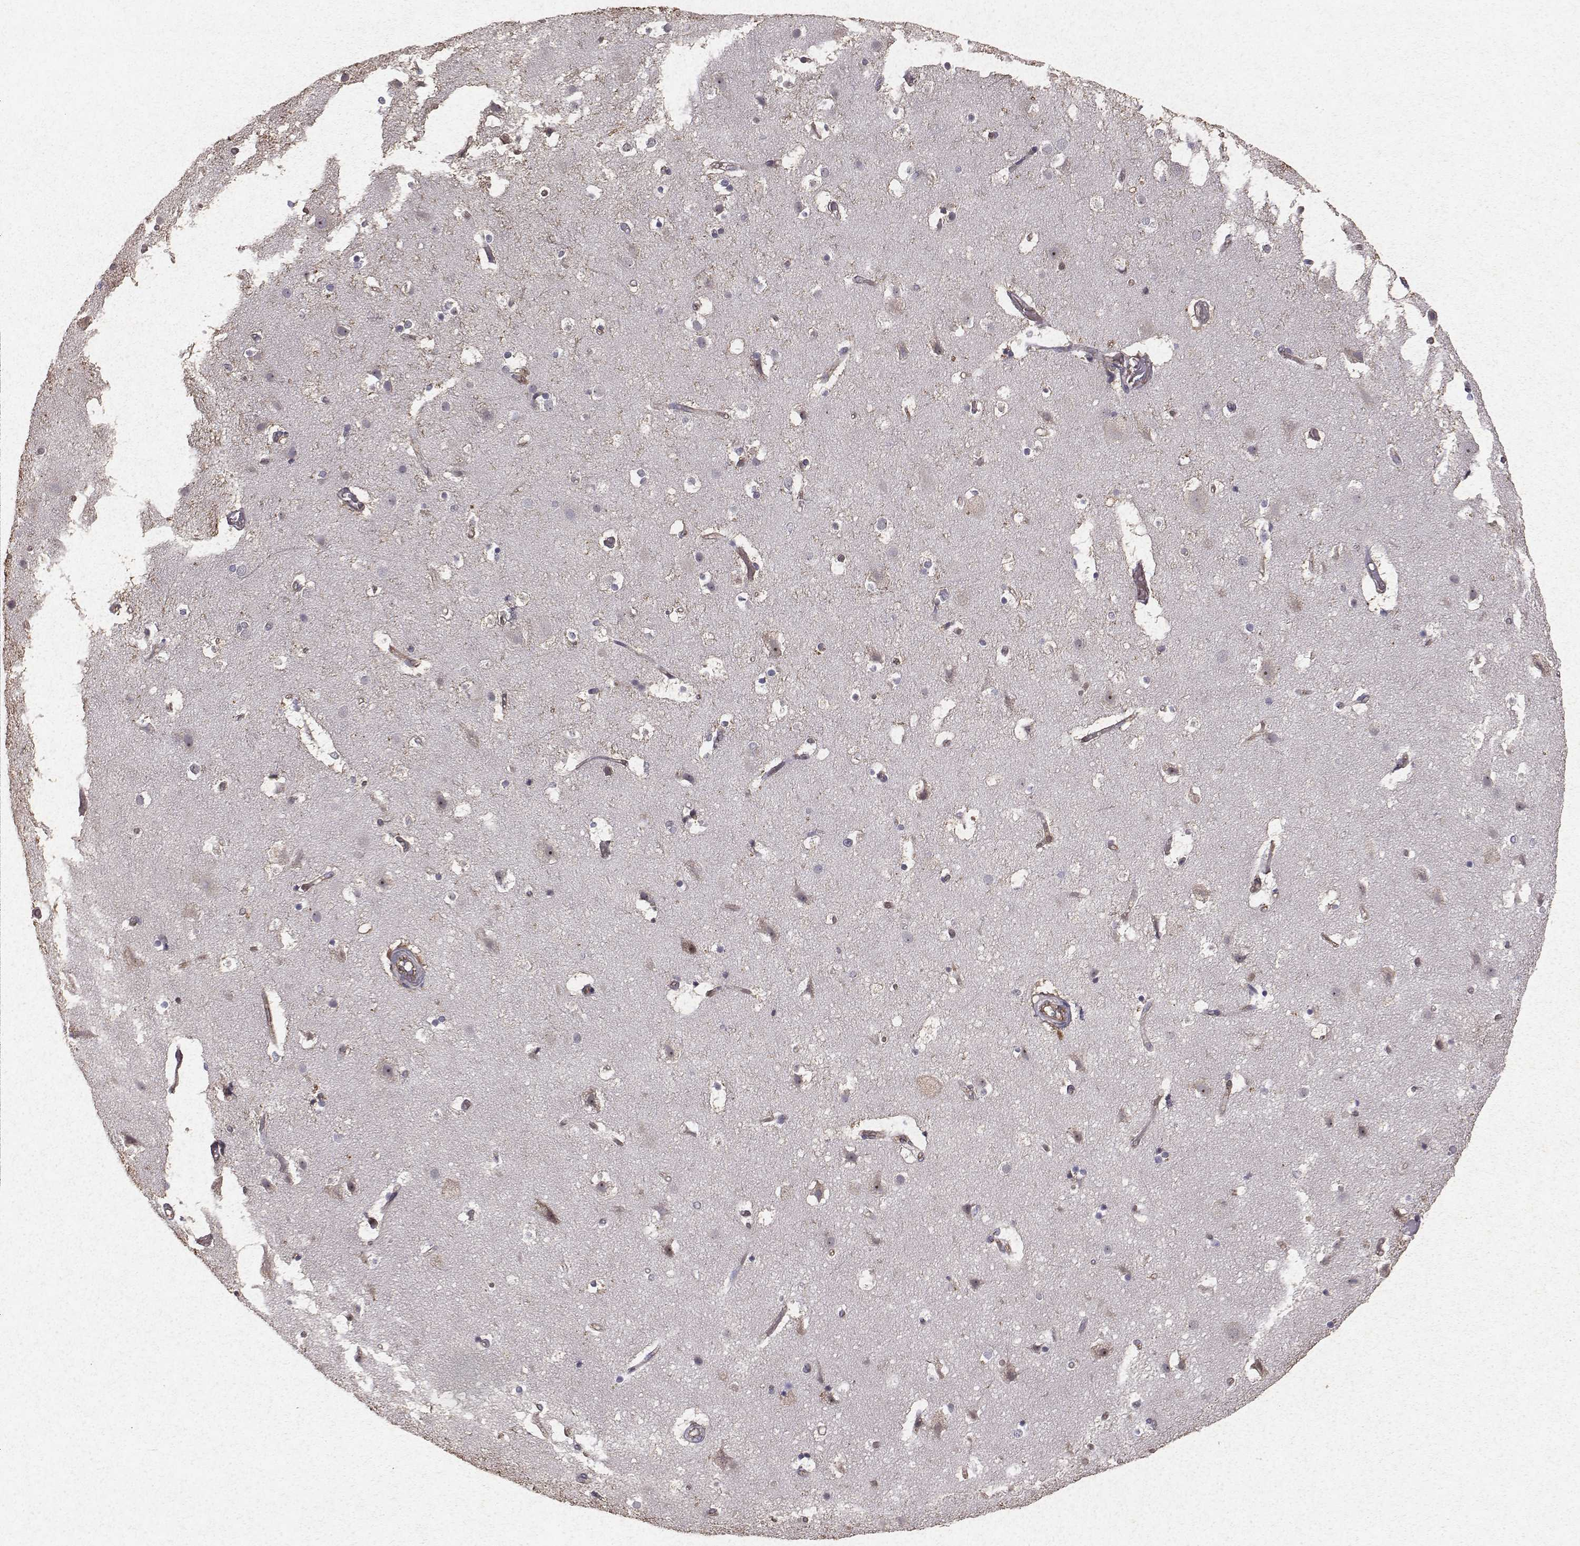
{"staining": {"intensity": "weak", "quantity": "25%-75%", "location": "cytoplasmic/membranous"}, "tissue": "cerebral cortex", "cell_type": "Endothelial cells", "image_type": "normal", "snomed": [{"axis": "morphology", "description": "Normal tissue, NOS"}, {"axis": "topography", "description": "Cerebral cortex"}], "caption": "Protein staining reveals weak cytoplasmic/membranous positivity in approximately 25%-75% of endothelial cells in normal cerebral cortex.", "gene": "PTPRG", "patient": {"sex": "female", "age": 52}}